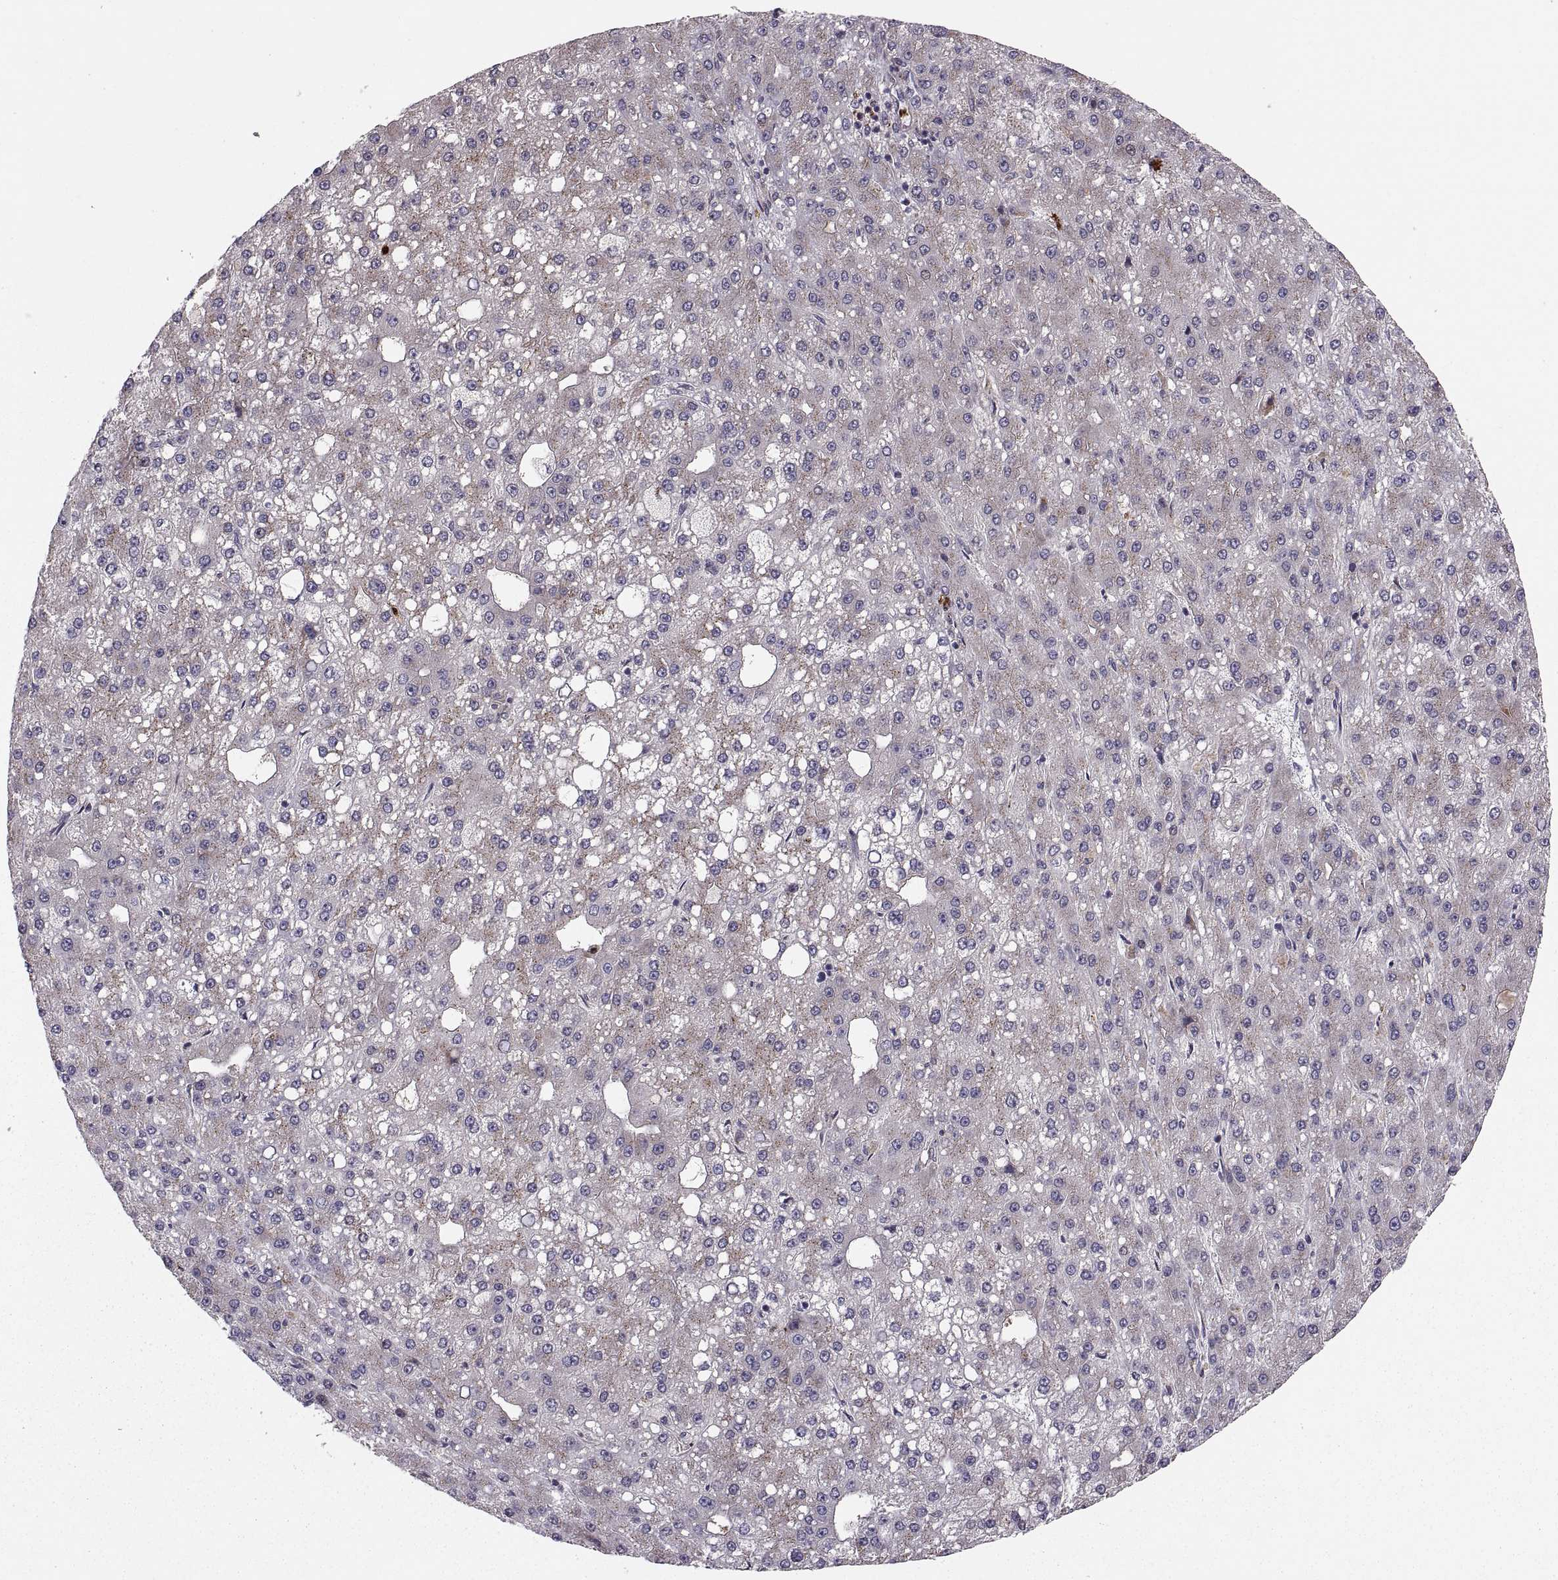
{"staining": {"intensity": "weak", "quantity": "<25%", "location": "cytoplasmic/membranous"}, "tissue": "liver cancer", "cell_type": "Tumor cells", "image_type": "cancer", "snomed": [{"axis": "morphology", "description": "Carcinoma, Hepatocellular, NOS"}, {"axis": "topography", "description": "Liver"}], "caption": "High power microscopy histopathology image of an immunohistochemistry micrograph of liver cancer, revealing no significant positivity in tumor cells.", "gene": "TESC", "patient": {"sex": "male", "age": 67}}